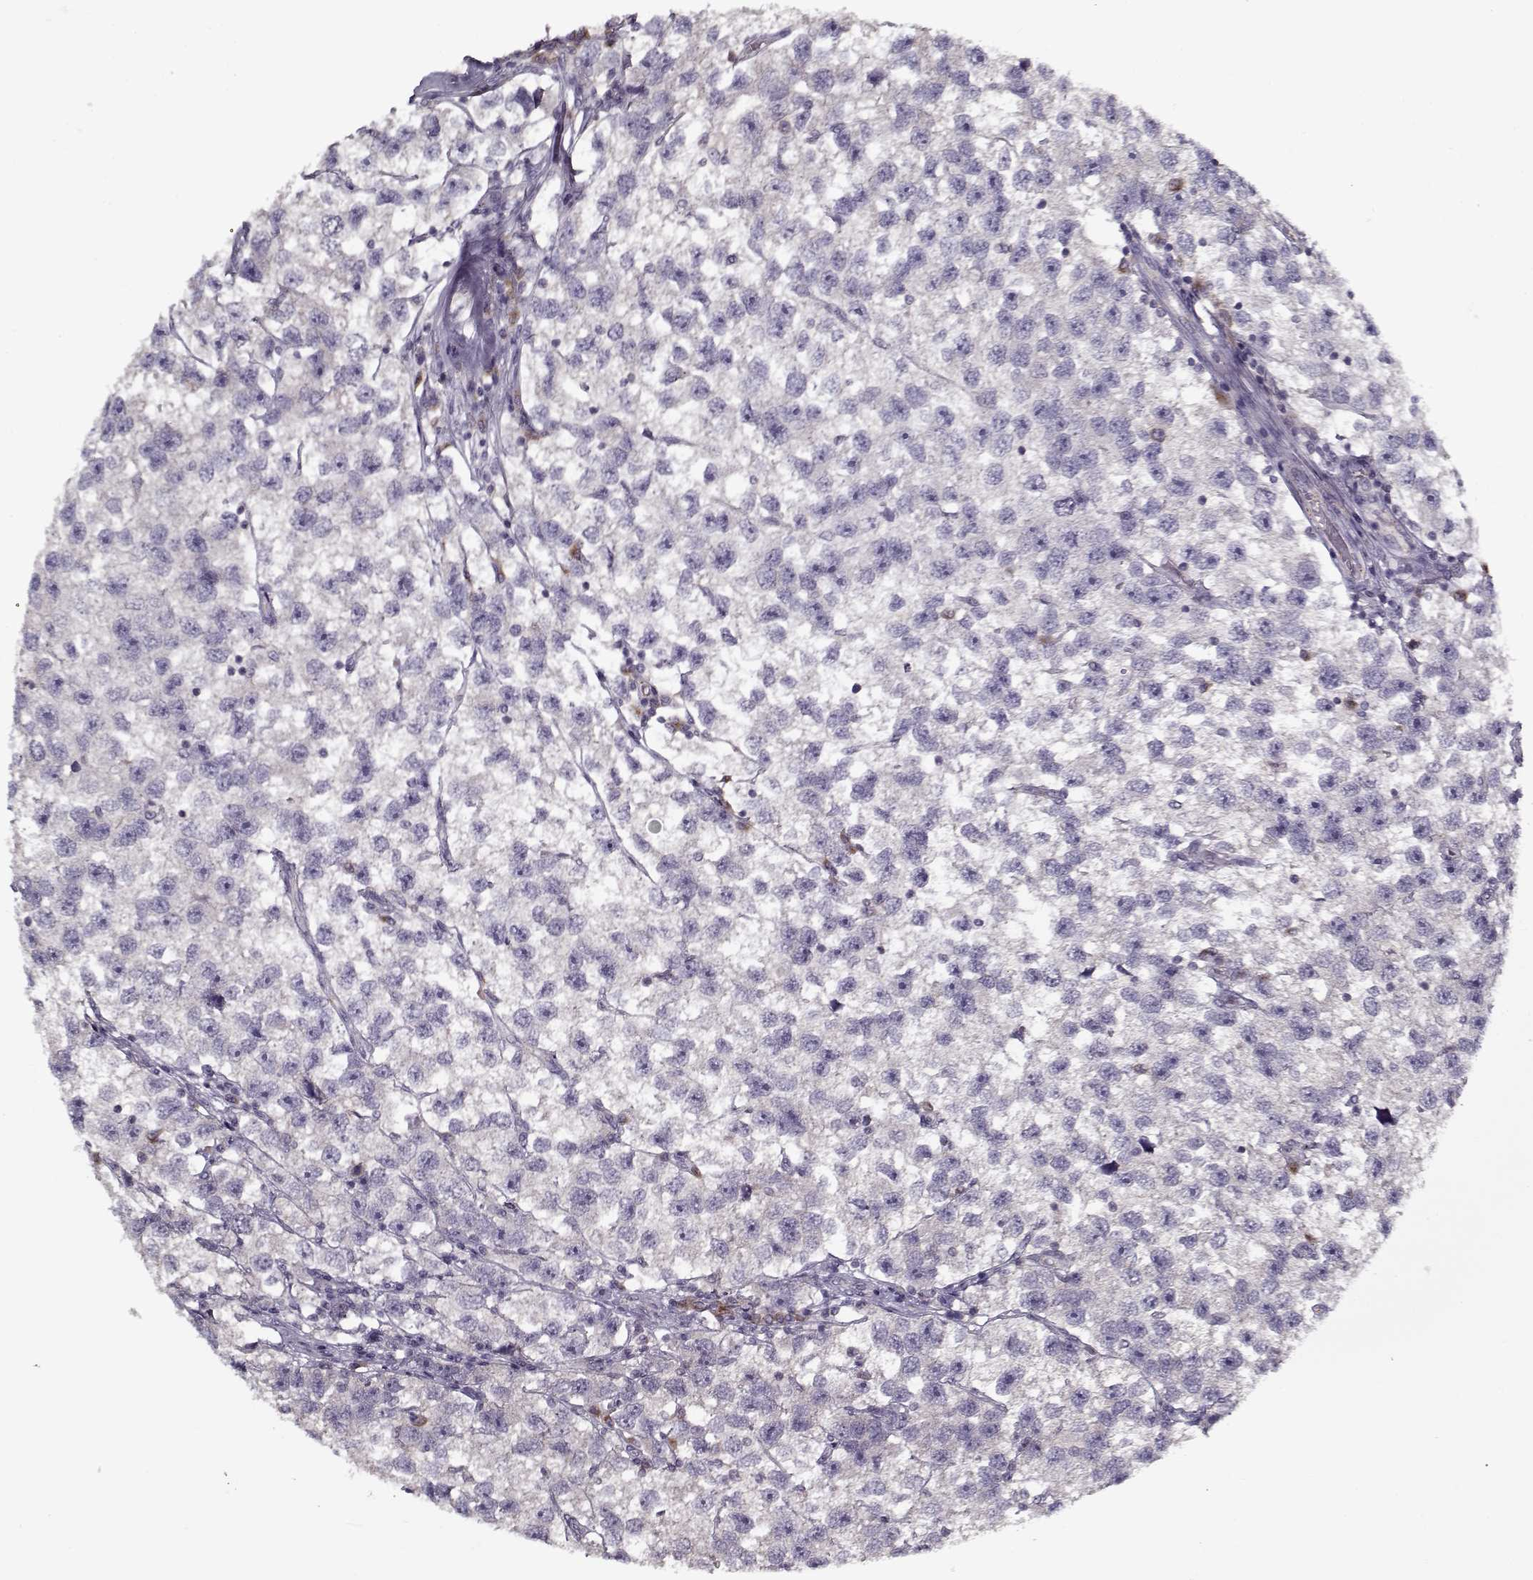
{"staining": {"intensity": "negative", "quantity": "none", "location": "none"}, "tissue": "testis cancer", "cell_type": "Tumor cells", "image_type": "cancer", "snomed": [{"axis": "morphology", "description": "Seminoma, NOS"}, {"axis": "topography", "description": "Testis"}], "caption": "IHC image of neoplastic tissue: seminoma (testis) stained with DAB demonstrates no significant protein positivity in tumor cells.", "gene": "UNC13D", "patient": {"sex": "male", "age": 26}}